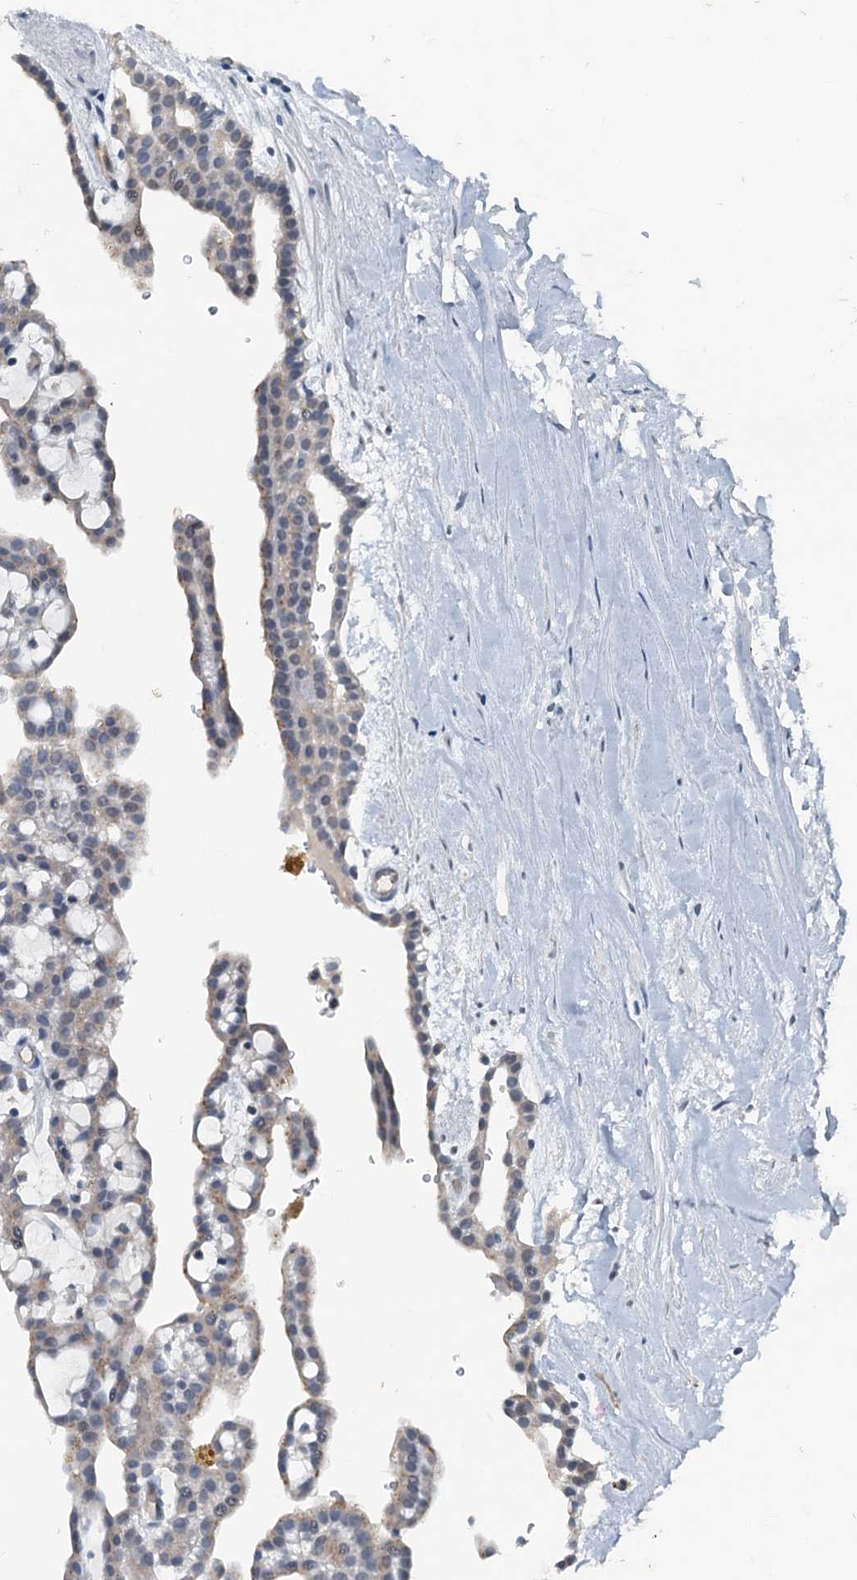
{"staining": {"intensity": "weak", "quantity": "25%-75%", "location": "cytoplasmic/membranous"}, "tissue": "renal cancer", "cell_type": "Tumor cells", "image_type": "cancer", "snomed": [{"axis": "morphology", "description": "Adenocarcinoma, NOS"}, {"axis": "topography", "description": "Kidney"}], "caption": "DAB immunohistochemical staining of adenocarcinoma (renal) demonstrates weak cytoplasmic/membranous protein expression in approximately 25%-75% of tumor cells.", "gene": "GFOD2", "patient": {"sex": "male", "age": 63}}